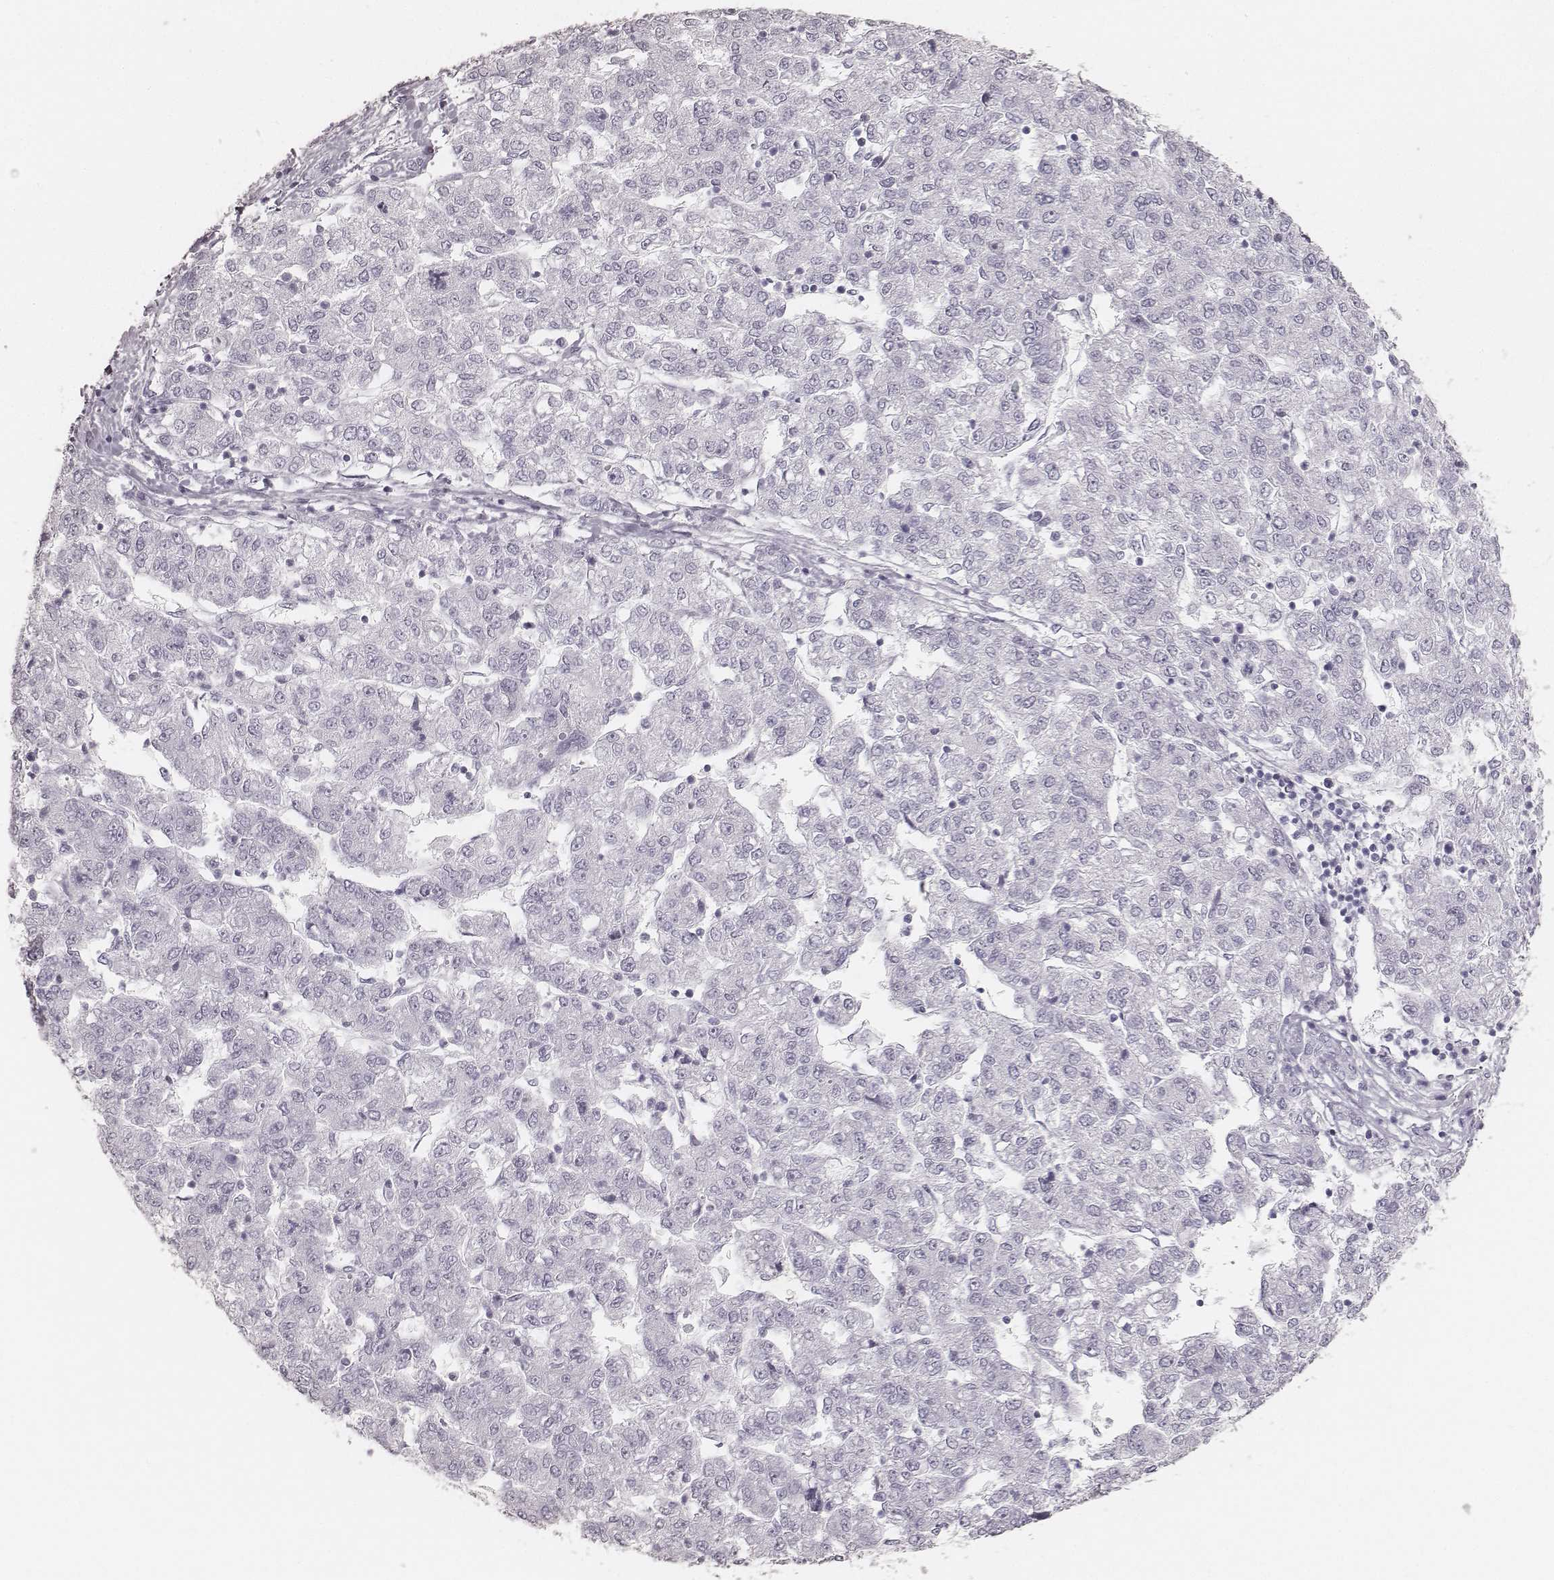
{"staining": {"intensity": "negative", "quantity": "none", "location": "none"}, "tissue": "liver cancer", "cell_type": "Tumor cells", "image_type": "cancer", "snomed": [{"axis": "morphology", "description": "Carcinoma, Hepatocellular, NOS"}, {"axis": "topography", "description": "Liver"}], "caption": "This is an immunohistochemistry (IHC) image of human hepatocellular carcinoma (liver). There is no expression in tumor cells.", "gene": "KRT34", "patient": {"sex": "male", "age": 56}}